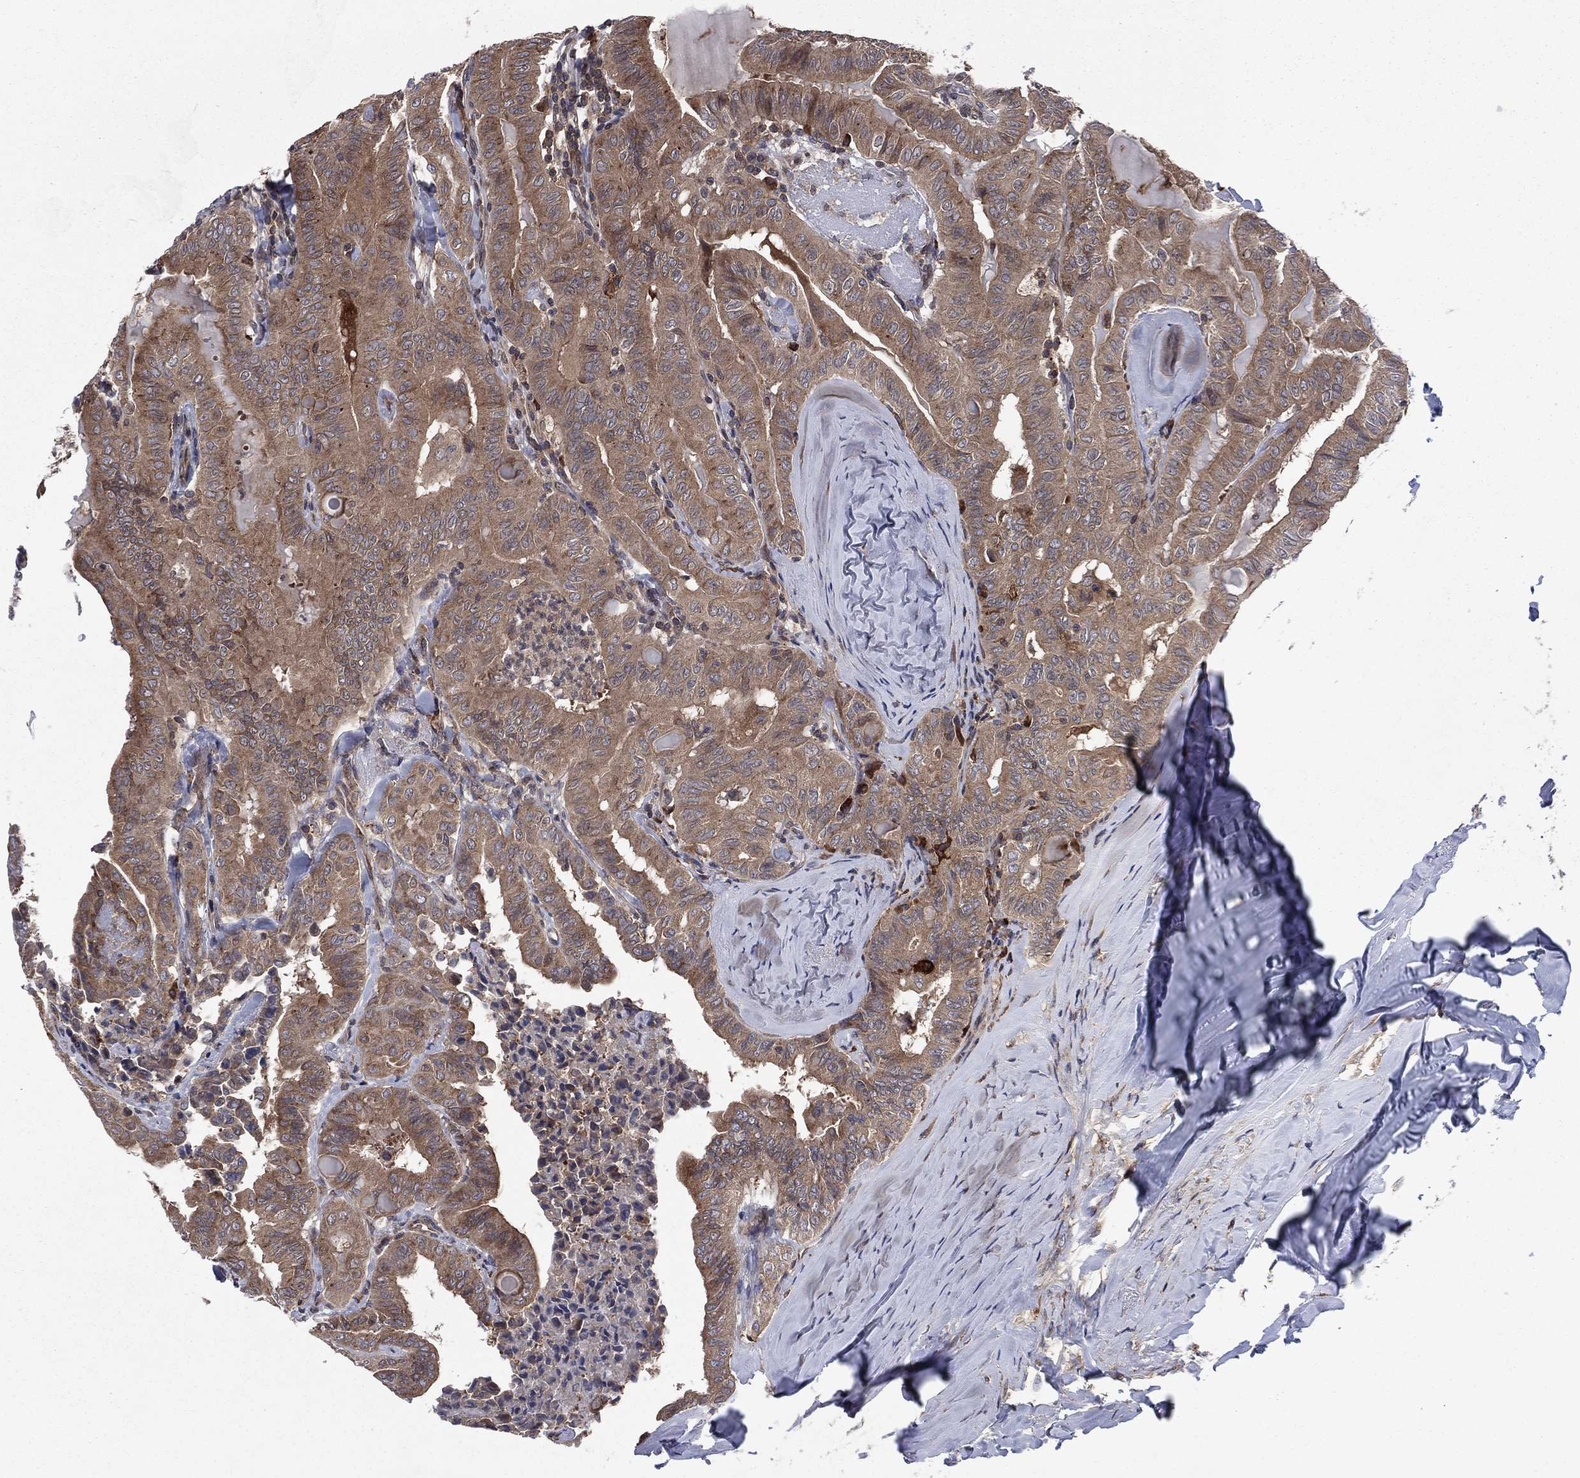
{"staining": {"intensity": "moderate", "quantity": ">75%", "location": "cytoplasmic/membranous"}, "tissue": "thyroid cancer", "cell_type": "Tumor cells", "image_type": "cancer", "snomed": [{"axis": "morphology", "description": "Papillary adenocarcinoma, NOS"}, {"axis": "topography", "description": "Thyroid gland"}], "caption": "Human thyroid cancer (papillary adenocarcinoma) stained with a protein marker displays moderate staining in tumor cells.", "gene": "C2orf76", "patient": {"sex": "female", "age": 68}}